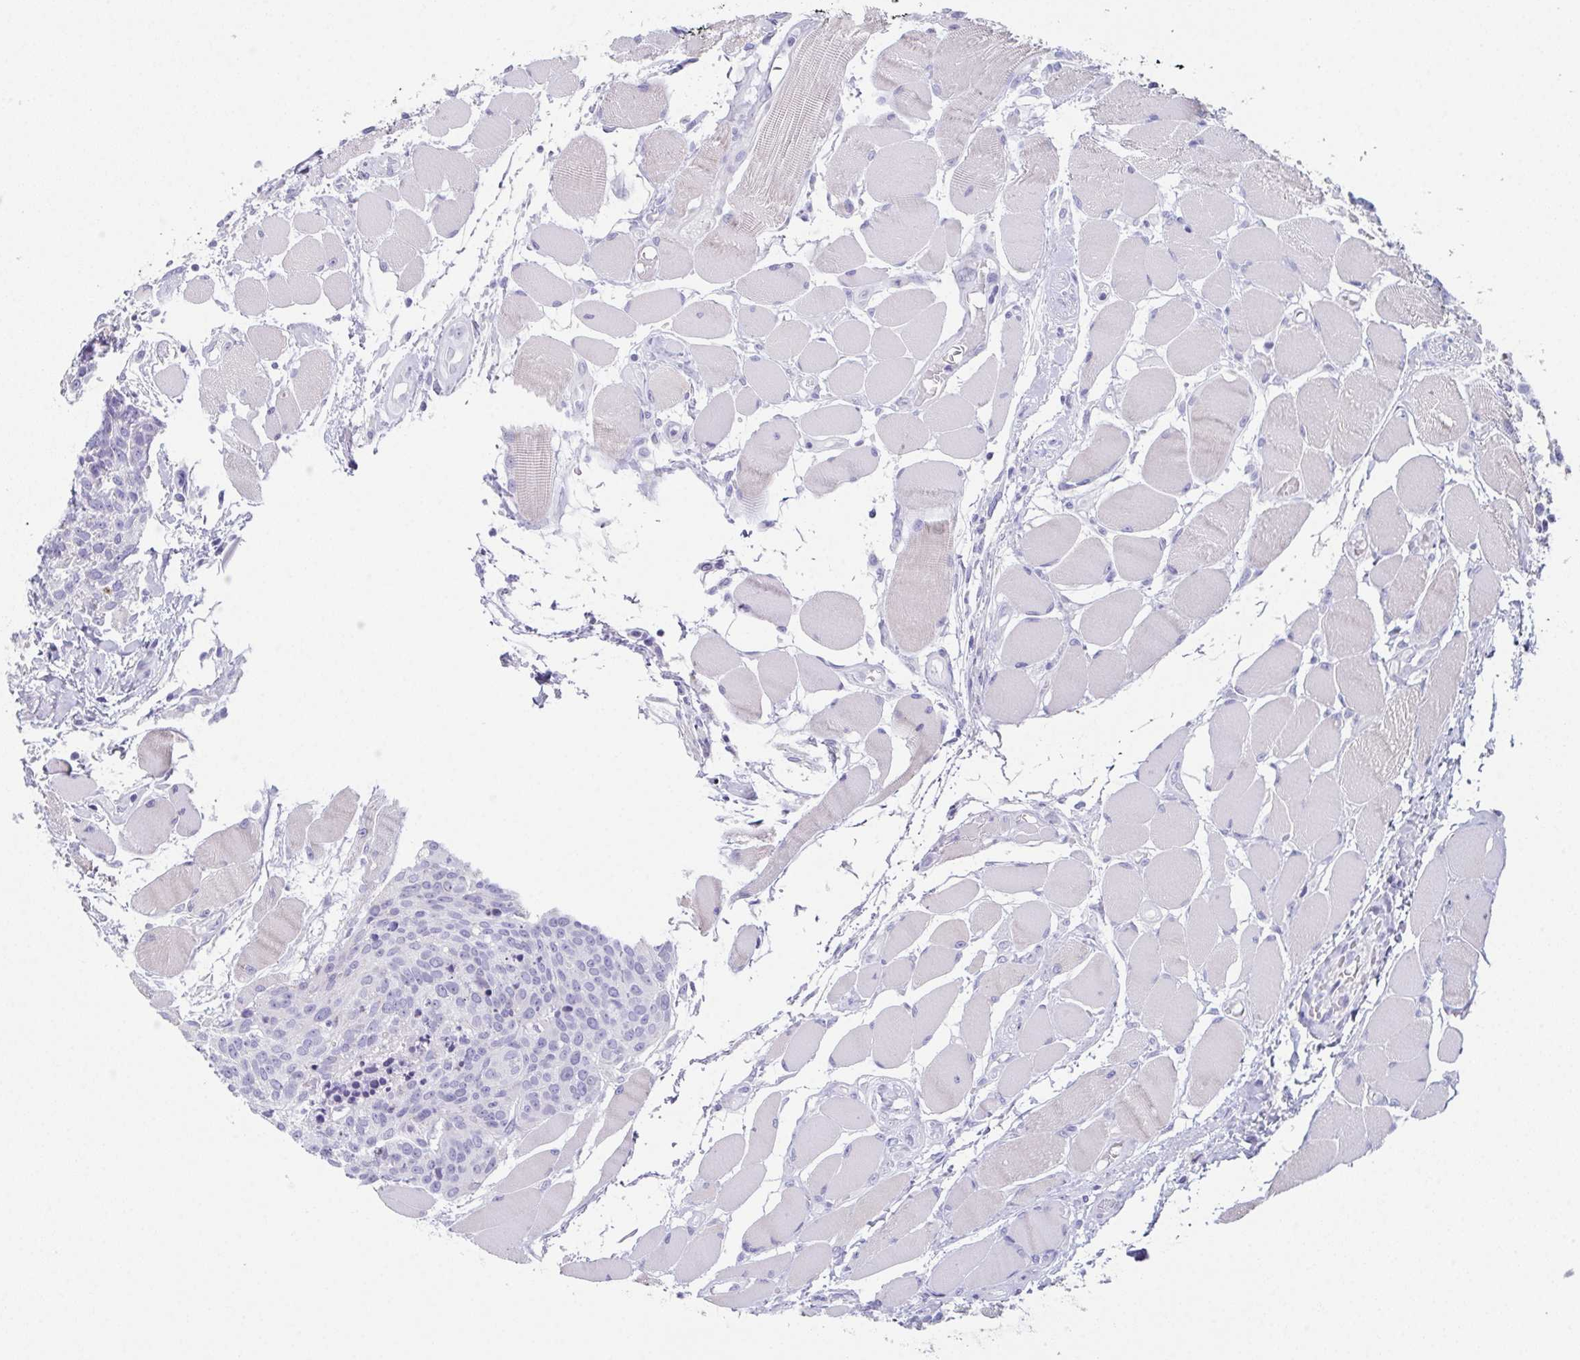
{"staining": {"intensity": "negative", "quantity": "none", "location": "none"}, "tissue": "head and neck cancer", "cell_type": "Tumor cells", "image_type": "cancer", "snomed": [{"axis": "morphology", "description": "Squamous cell carcinoma, NOS"}, {"axis": "topography", "description": "Oral tissue"}, {"axis": "topography", "description": "Head-Neck"}], "caption": "Image shows no protein expression in tumor cells of head and neck cancer tissue.", "gene": "TEX19", "patient": {"sex": "male", "age": 64}}